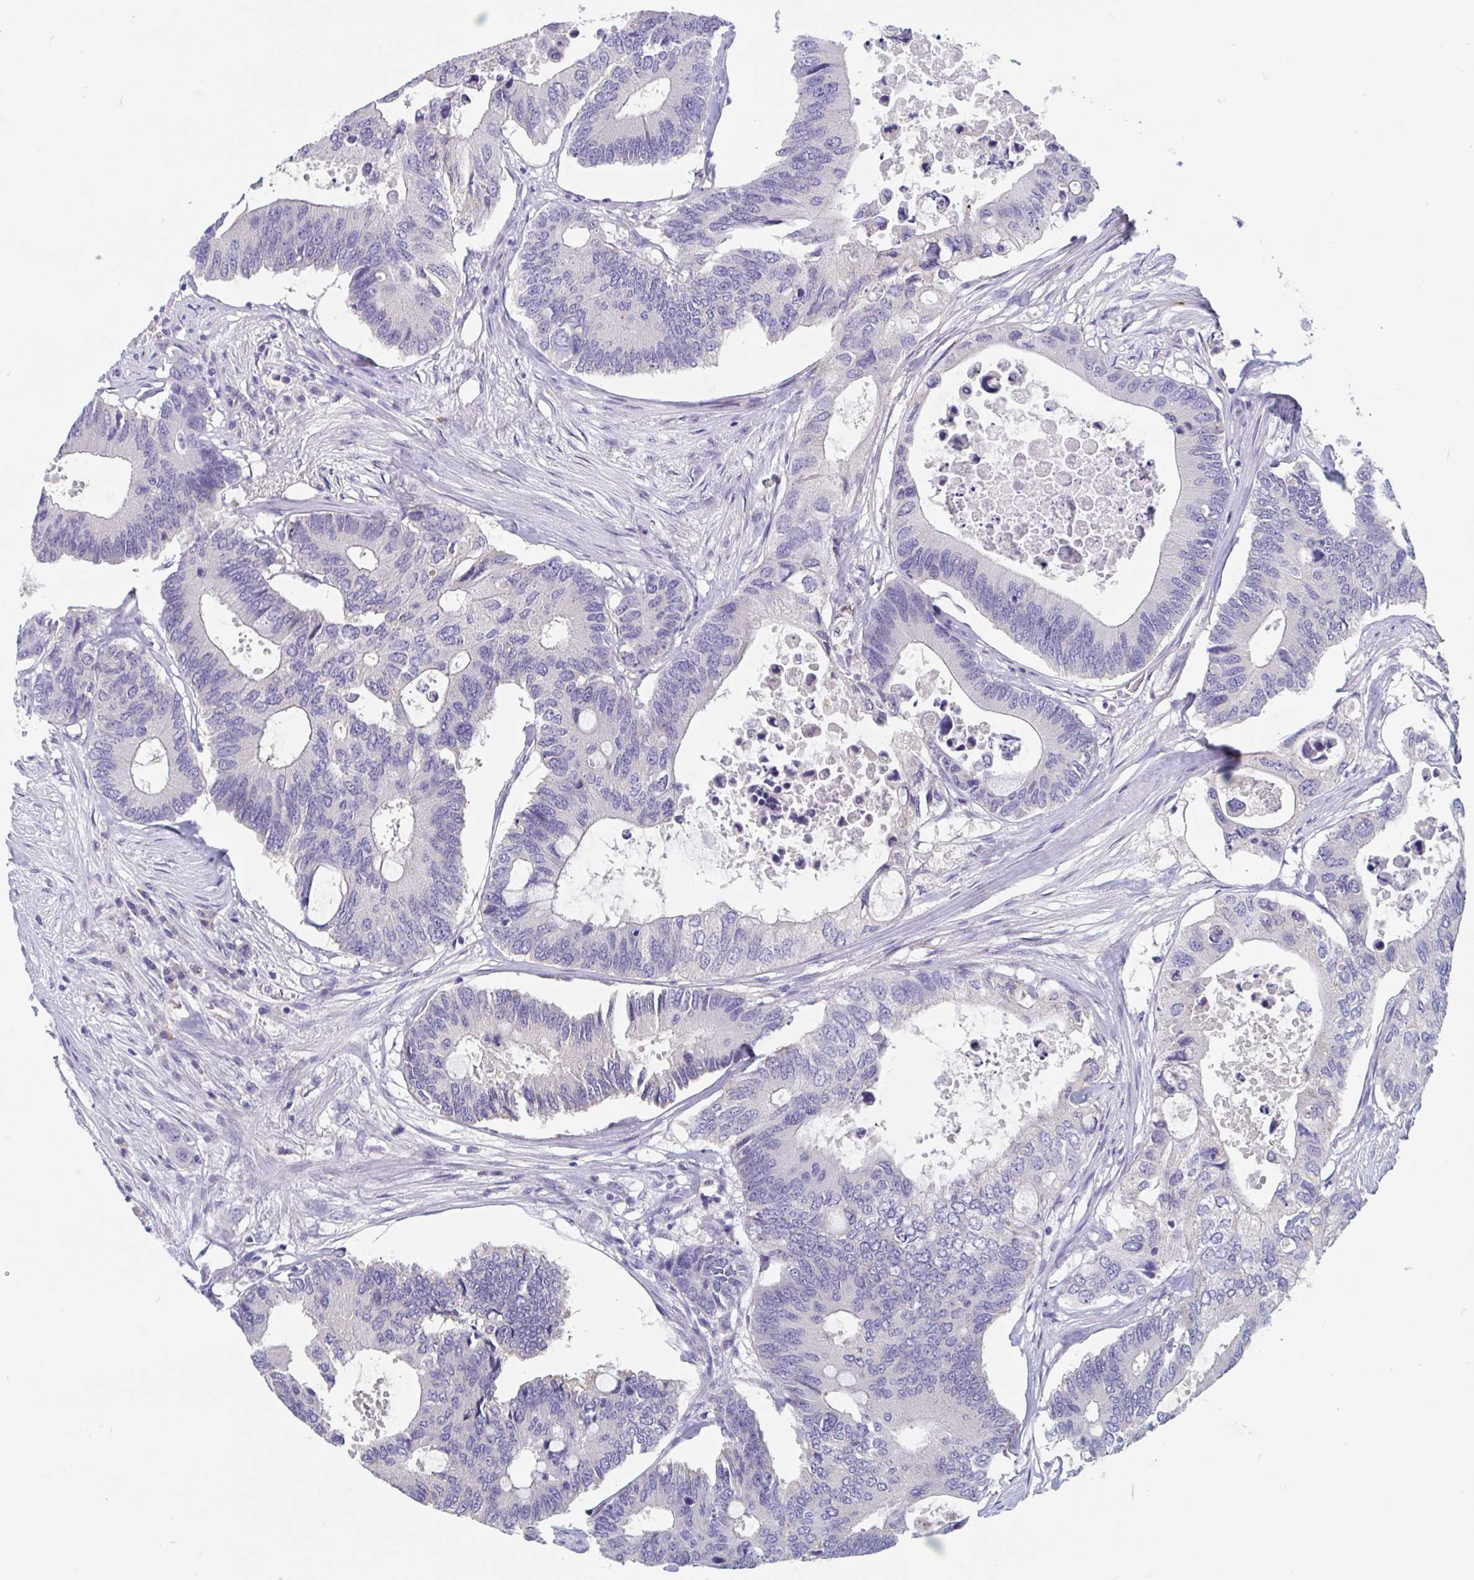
{"staining": {"intensity": "negative", "quantity": "none", "location": "none"}, "tissue": "colorectal cancer", "cell_type": "Tumor cells", "image_type": "cancer", "snomed": [{"axis": "morphology", "description": "Adenocarcinoma, NOS"}, {"axis": "topography", "description": "Colon"}], "caption": "Colorectal adenocarcinoma was stained to show a protein in brown. There is no significant expression in tumor cells.", "gene": "ZNHIT2", "patient": {"sex": "male", "age": 71}}